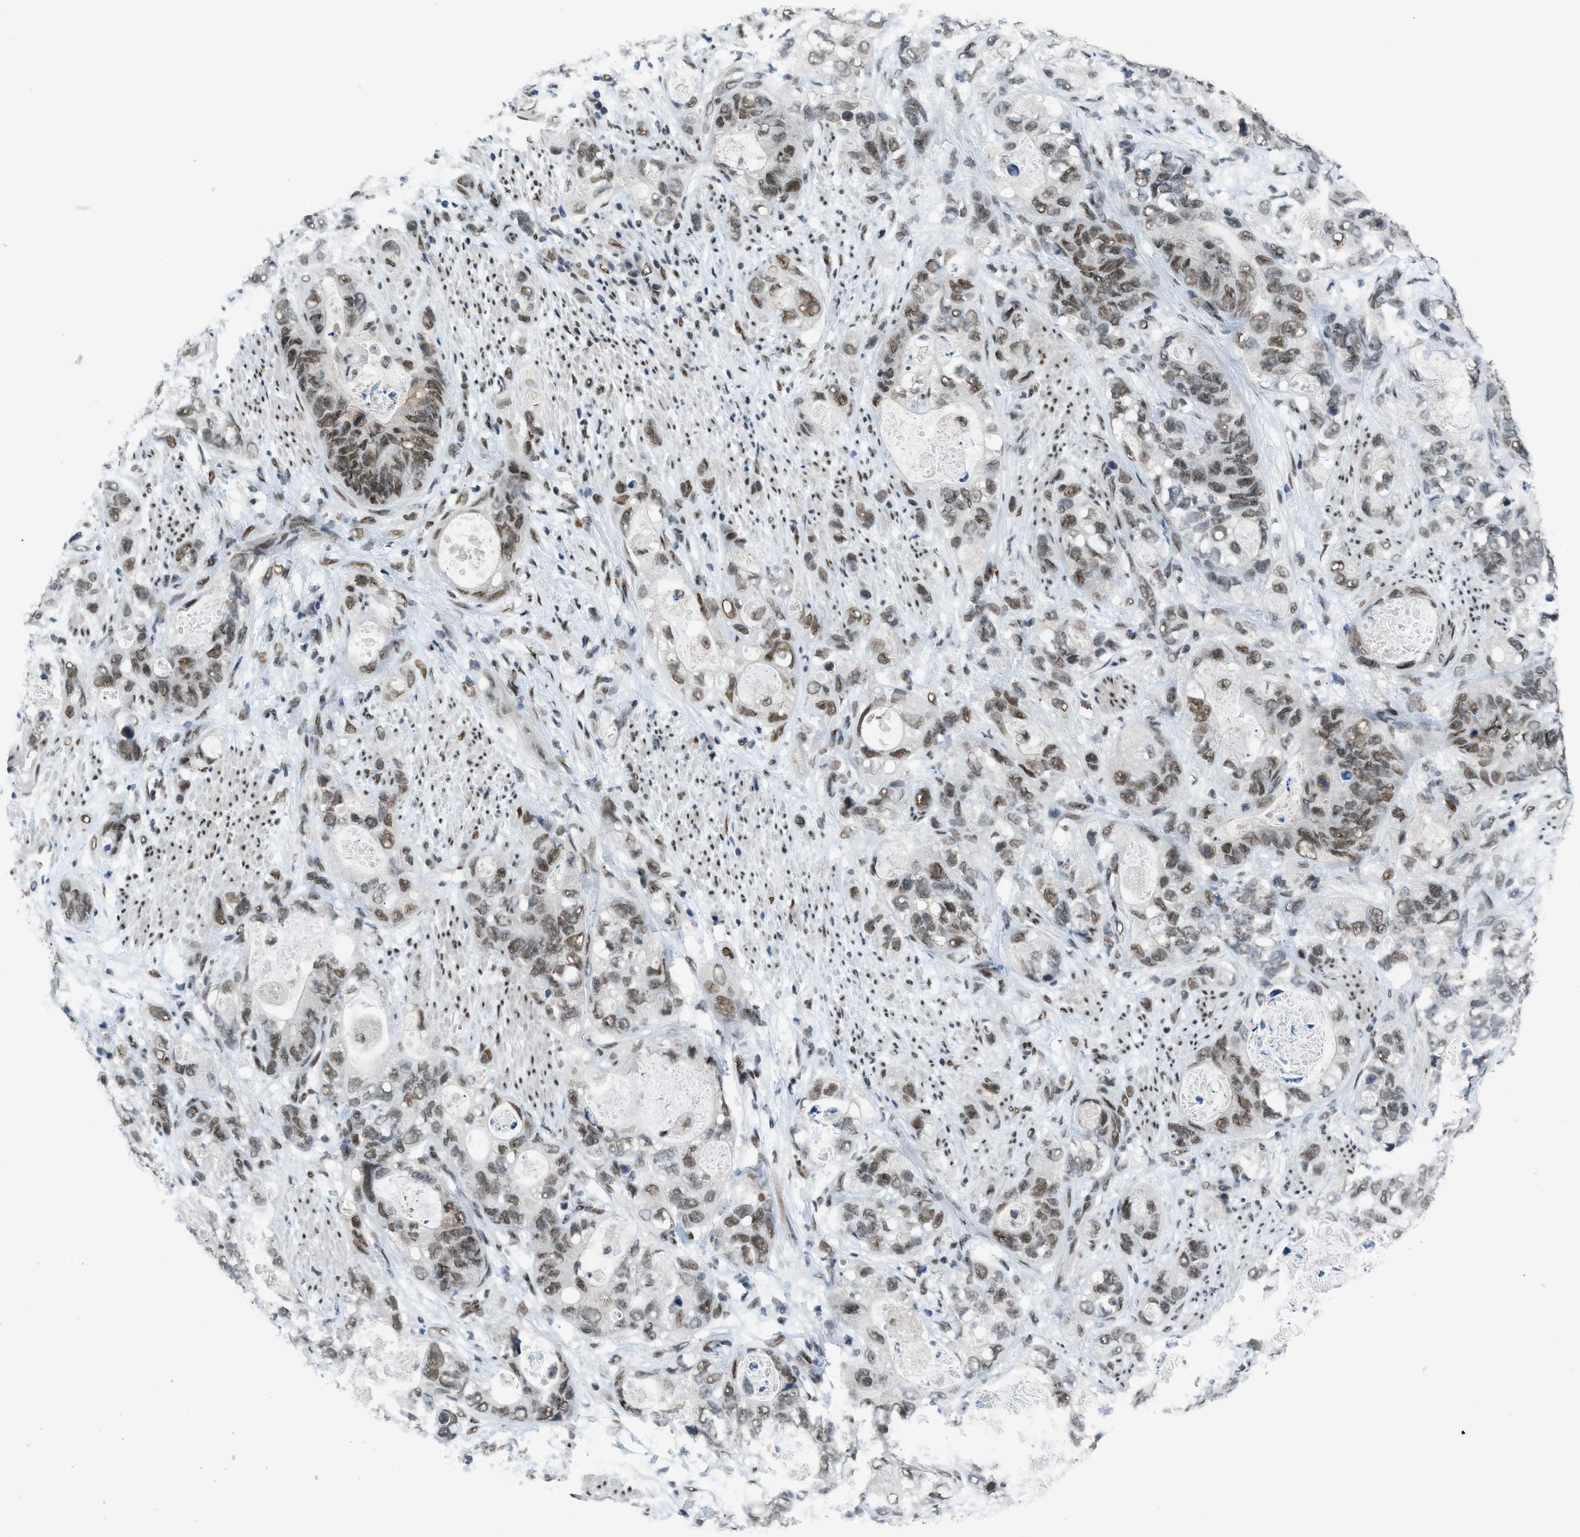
{"staining": {"intensity": "moderate", "quantity": ">75%", "location": "nuclear"}, "tissue": "stomach cancer", "cell_type": "Tumor cells", "image_type": "cancer", "snomed": [{"axis": "morphology", "description": "Adenocarcinoma, NOS"}, {"axis": "topography", "description": "Stomach"}], "caption": "A medium amount of moderate nuclear expression is present in about >75% of tumor cells in stomach cancer tissue.", "gene": "GATAD2B", "patient": {"sex": "female", "age": 89}}